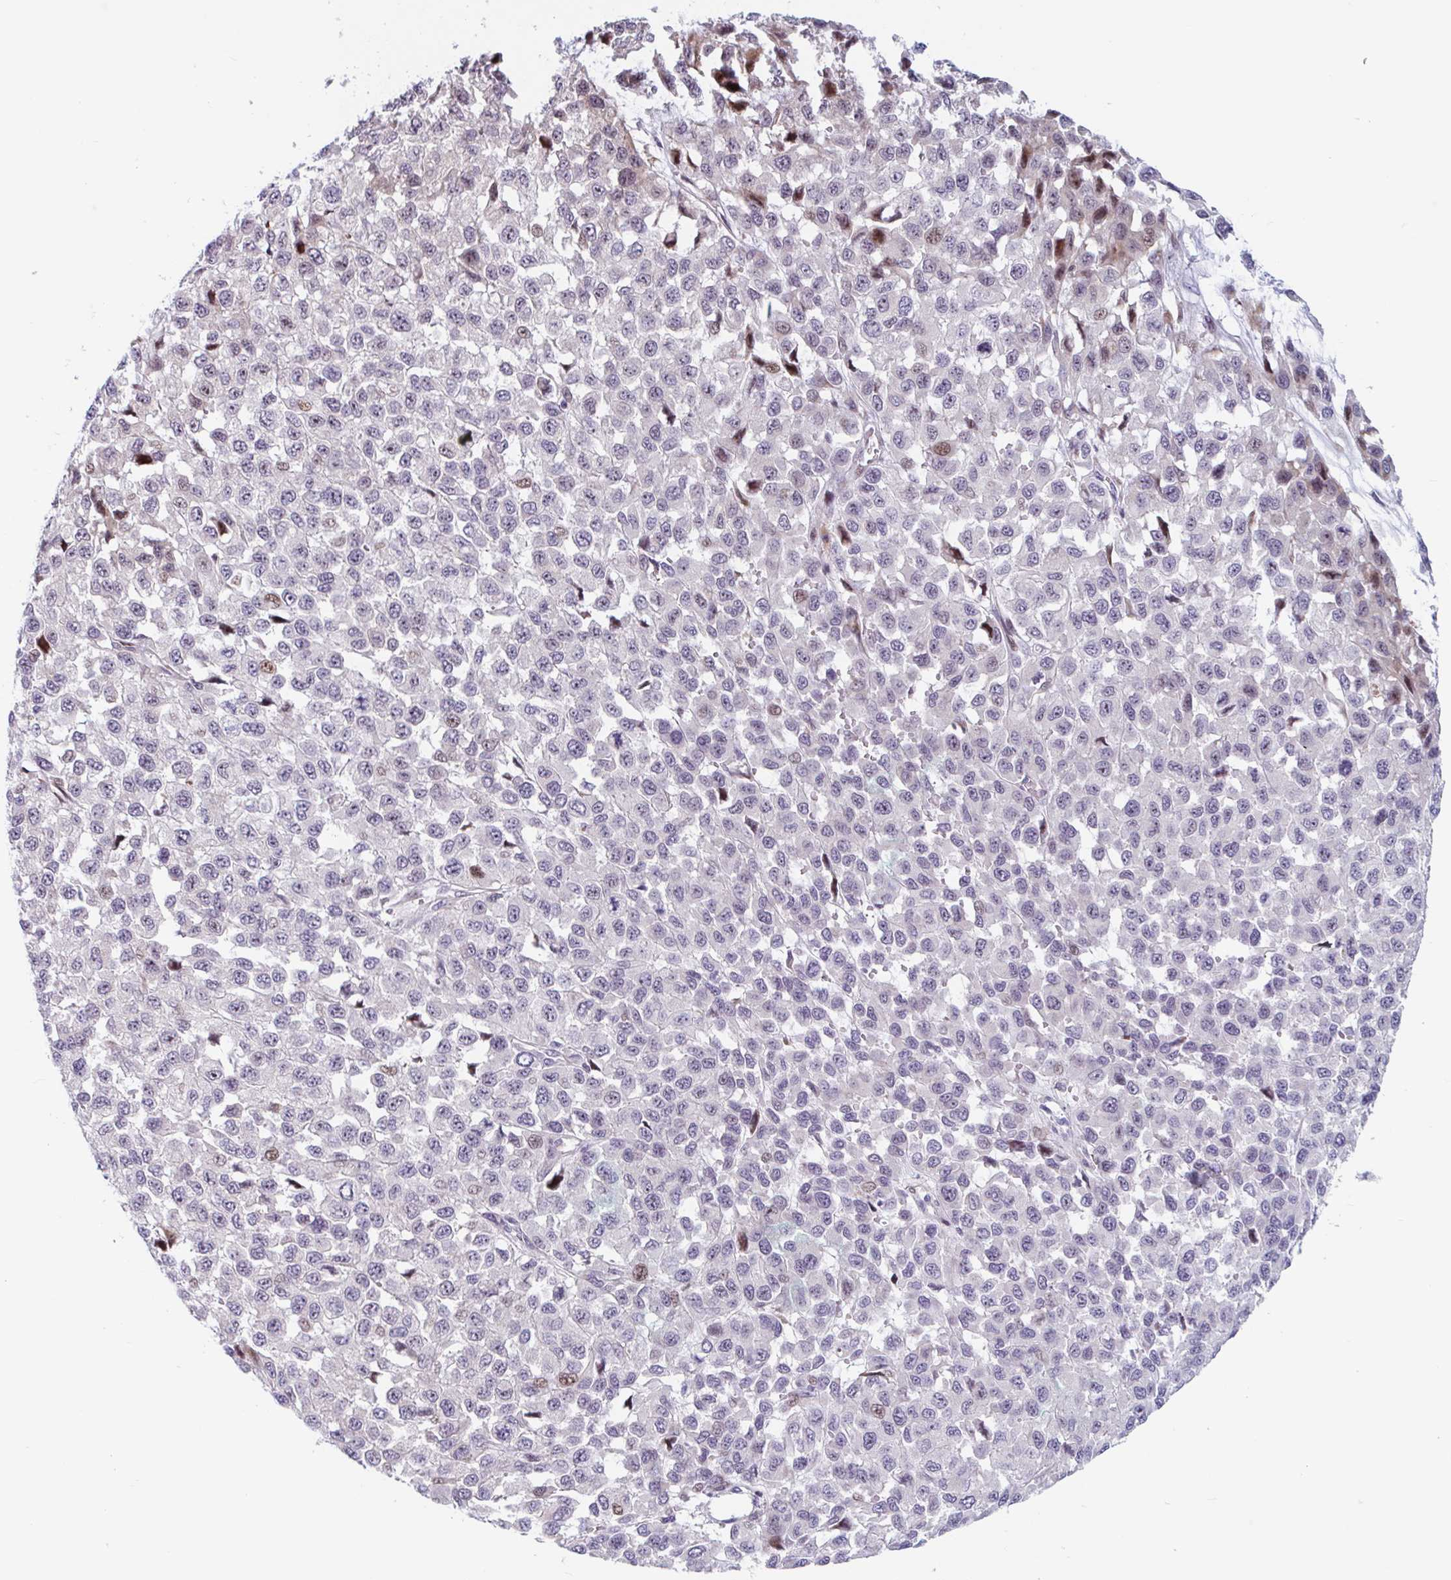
{"staining": {"intensity": "weak", "quantity": "<25%", "location": "nuclear"}, "tissue": "melanoma", "cell_type": "Tumor cells", "image_type": "cancer", "snomed": [{"axis": "morphology", "description": "Malignant melanoma, NOS"}, {"axis": "topography", "description": "Skin"}], "caption": "The micrograph displays no staining of tumor cells in melanoma. Nuclei are stained in blue.", "gene": "DUXA", "patient": {"sex": "male", "age": 62}}